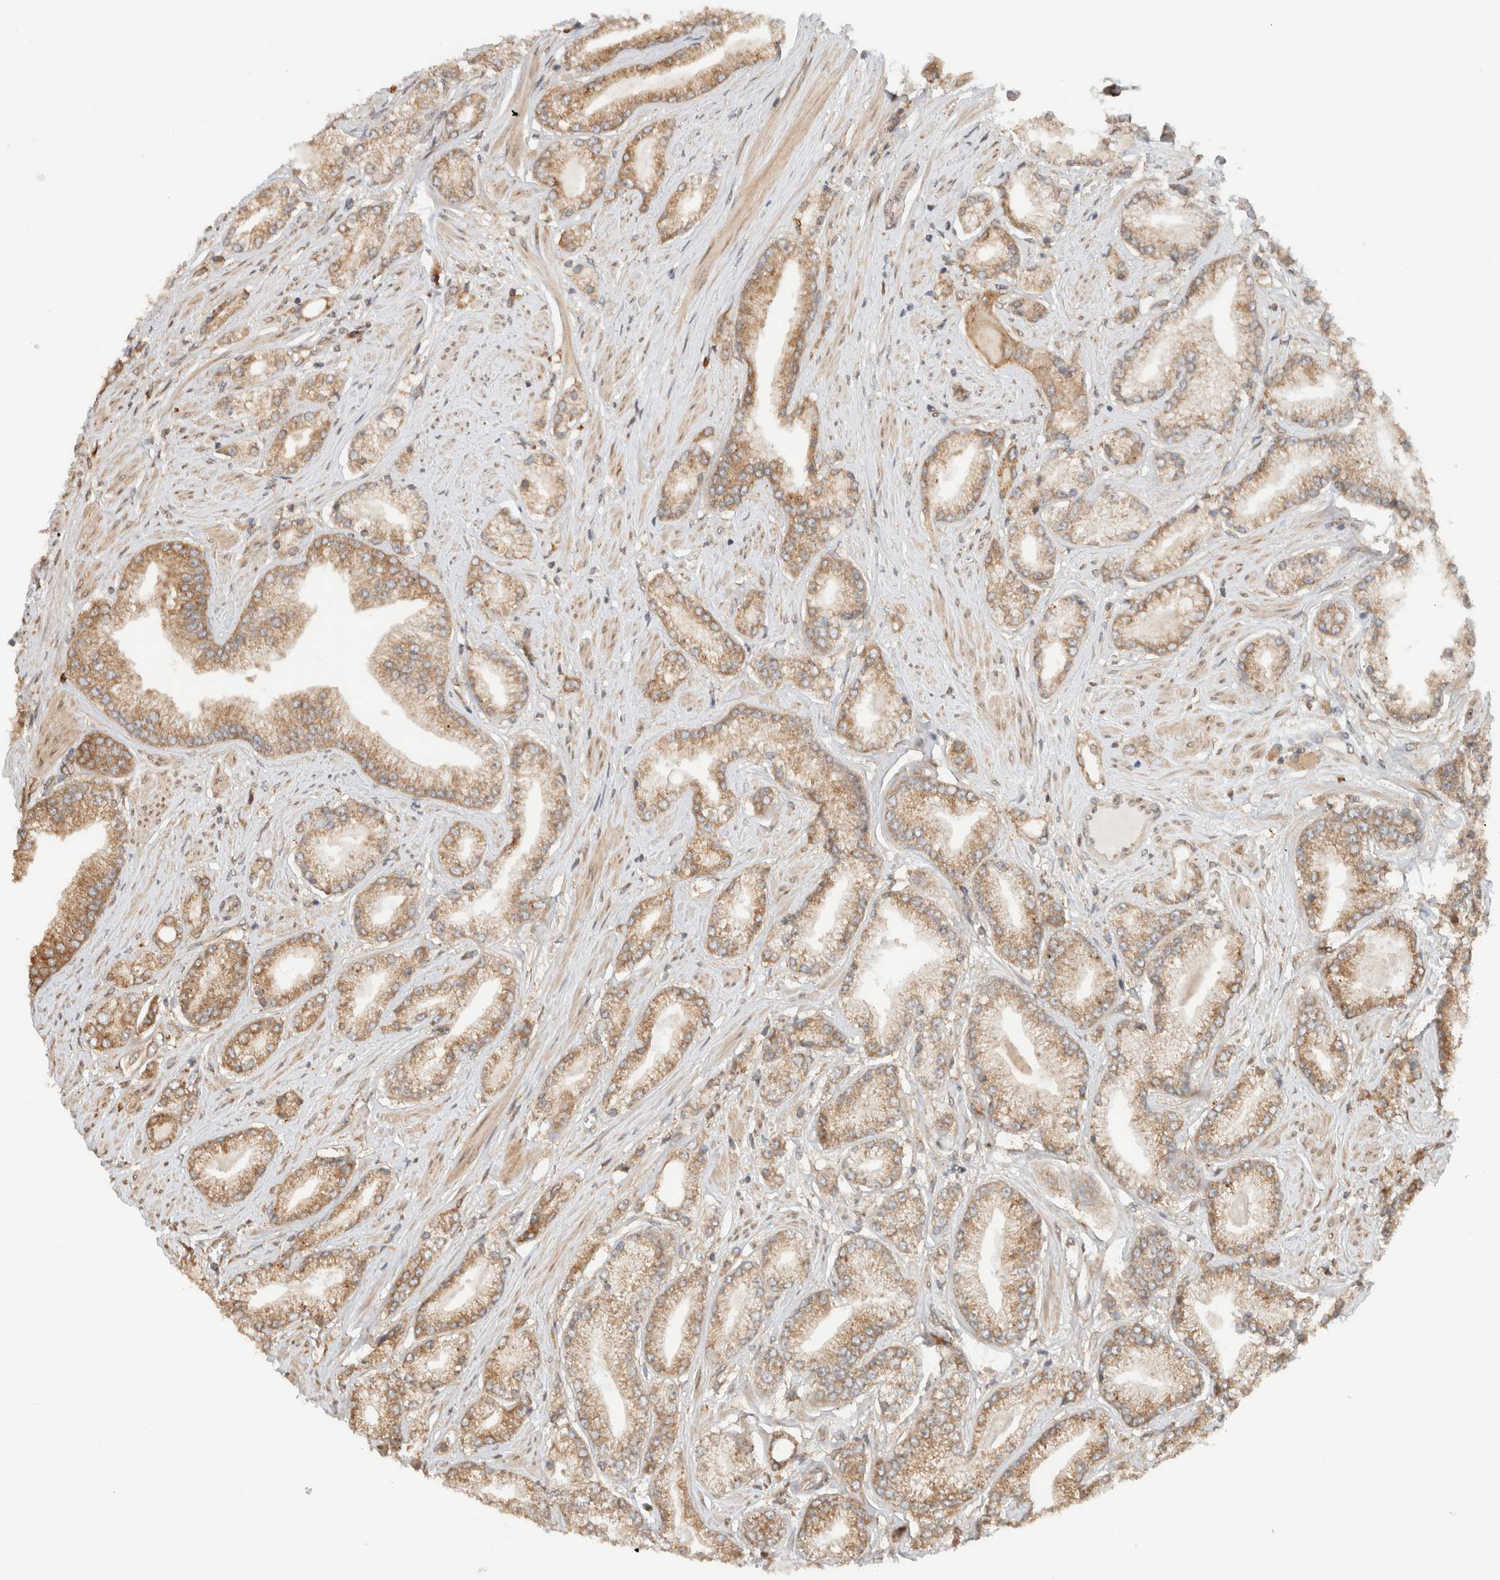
{"staining": {"intensity": "moderate", "quantity": ">75%", "location": "cytoplasmic/membranous"}, "tissue": "prostate cancer", "cell_type": "Tumor cells", "image_type": "cancer", "snomed": [{"axis": "morphology", "description": "Adenocarcinoma, Low grade"}, {"axis": "topography", "description": "Prostate"}], "caption": "The histopathology image displays staining of prostate cancer, revealing moderate cytoplasmic/membranous protein expression (brown color) within tumor cells. (Stains: DAB in brown, nuclei in blue, Microscopy: brightfield microscopy at high magnification).", "gene": "ARFGEF2", "patient": {"sex": "male", "age": 62}}